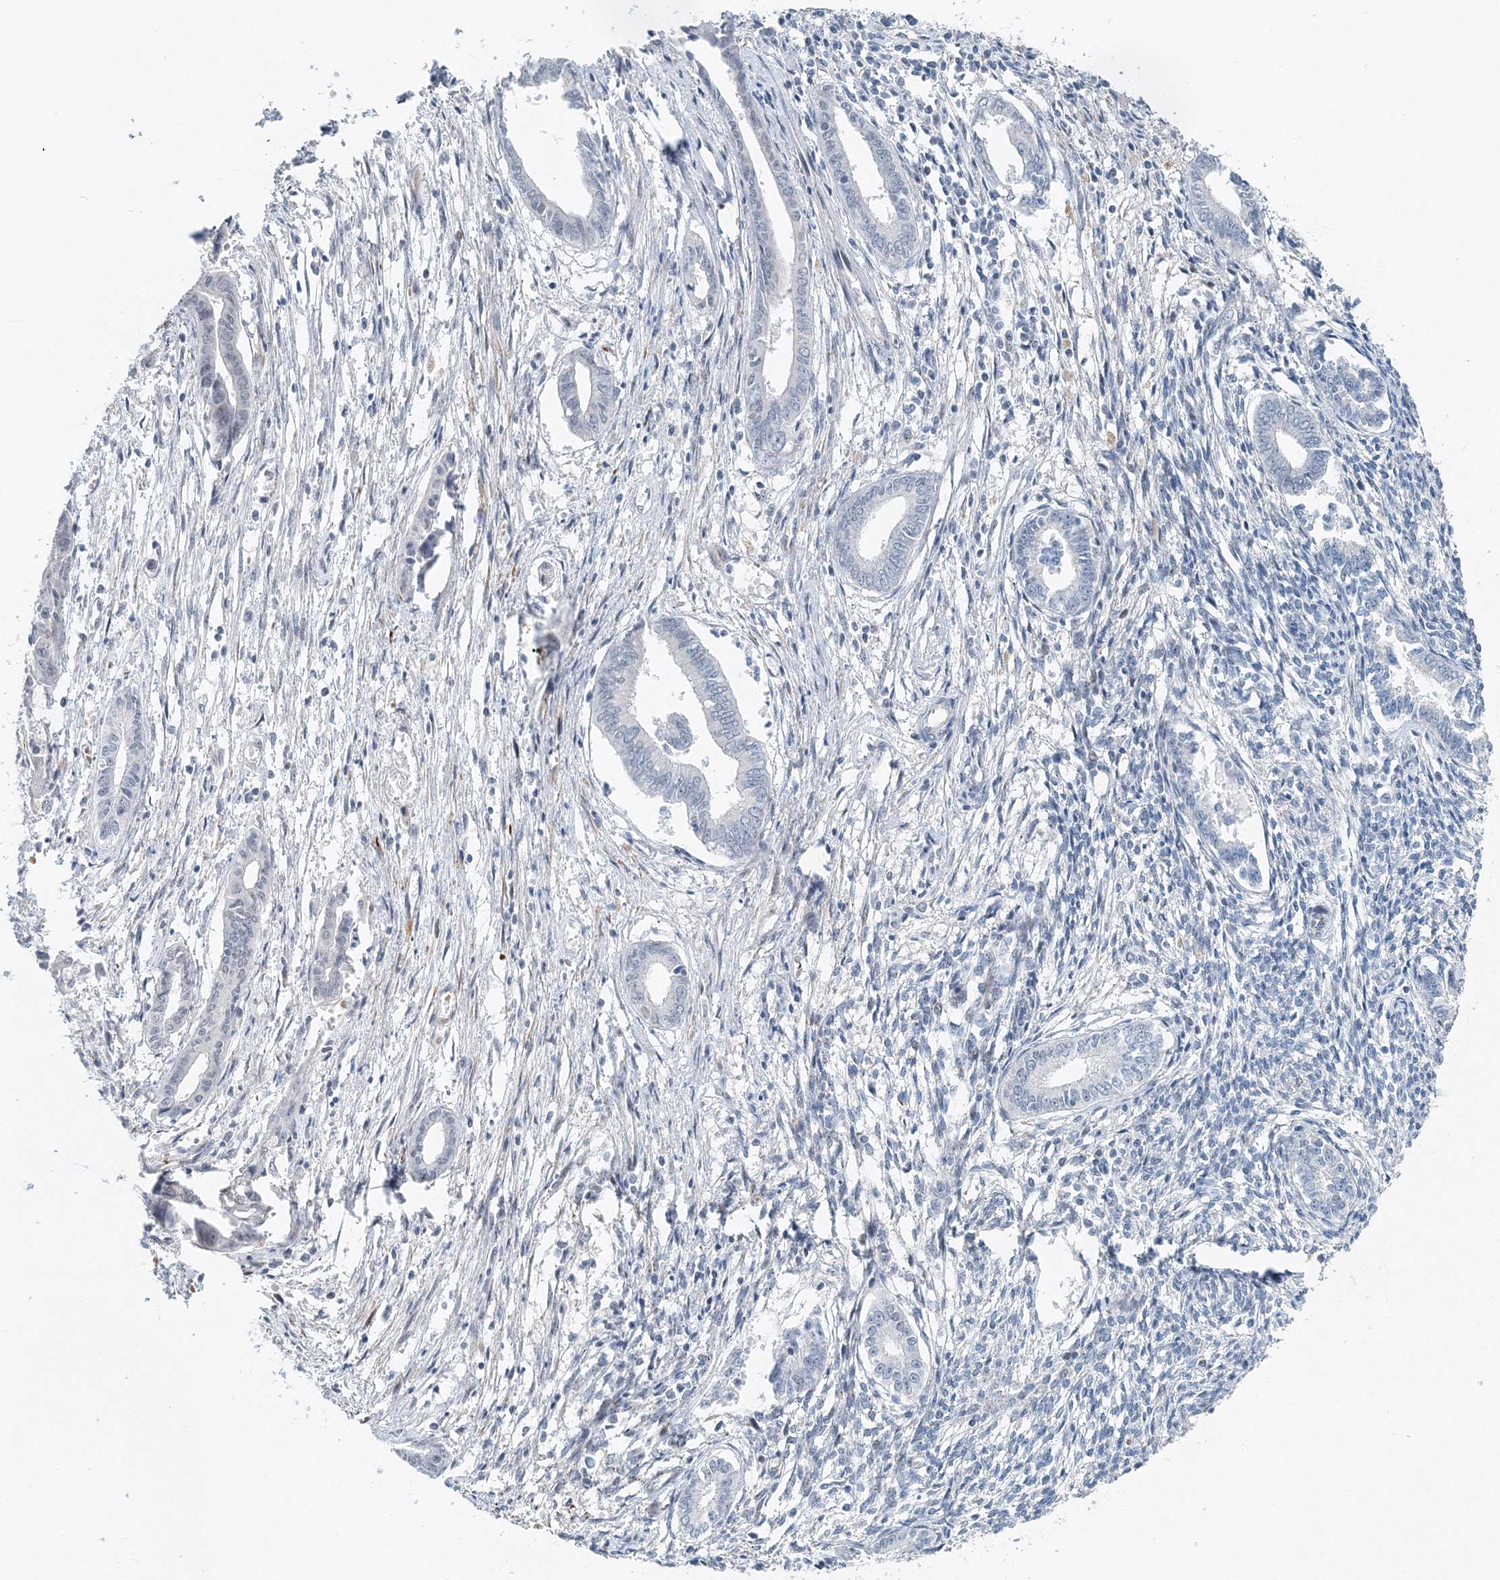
{"staining": {"intensity": "negative", "quantity": "none", "location": "none"}, "tissue": "endometrium", "cell_type": "Cells in endometrial stroma", "image_type": "normal", "snomed": [{"axis": "morphology", "description": "Normal tissue, NOS"}, {"axis": "topography", "description": "Endometrium"}], "caption": "A high-resolution micrograph shows immunohistochemistry staining of benign endometrium, which exhibits no significant expression in cells in endometrial stroma.", "gene": "UIMC1", "patient": {"sex": "female", "age": 56}}